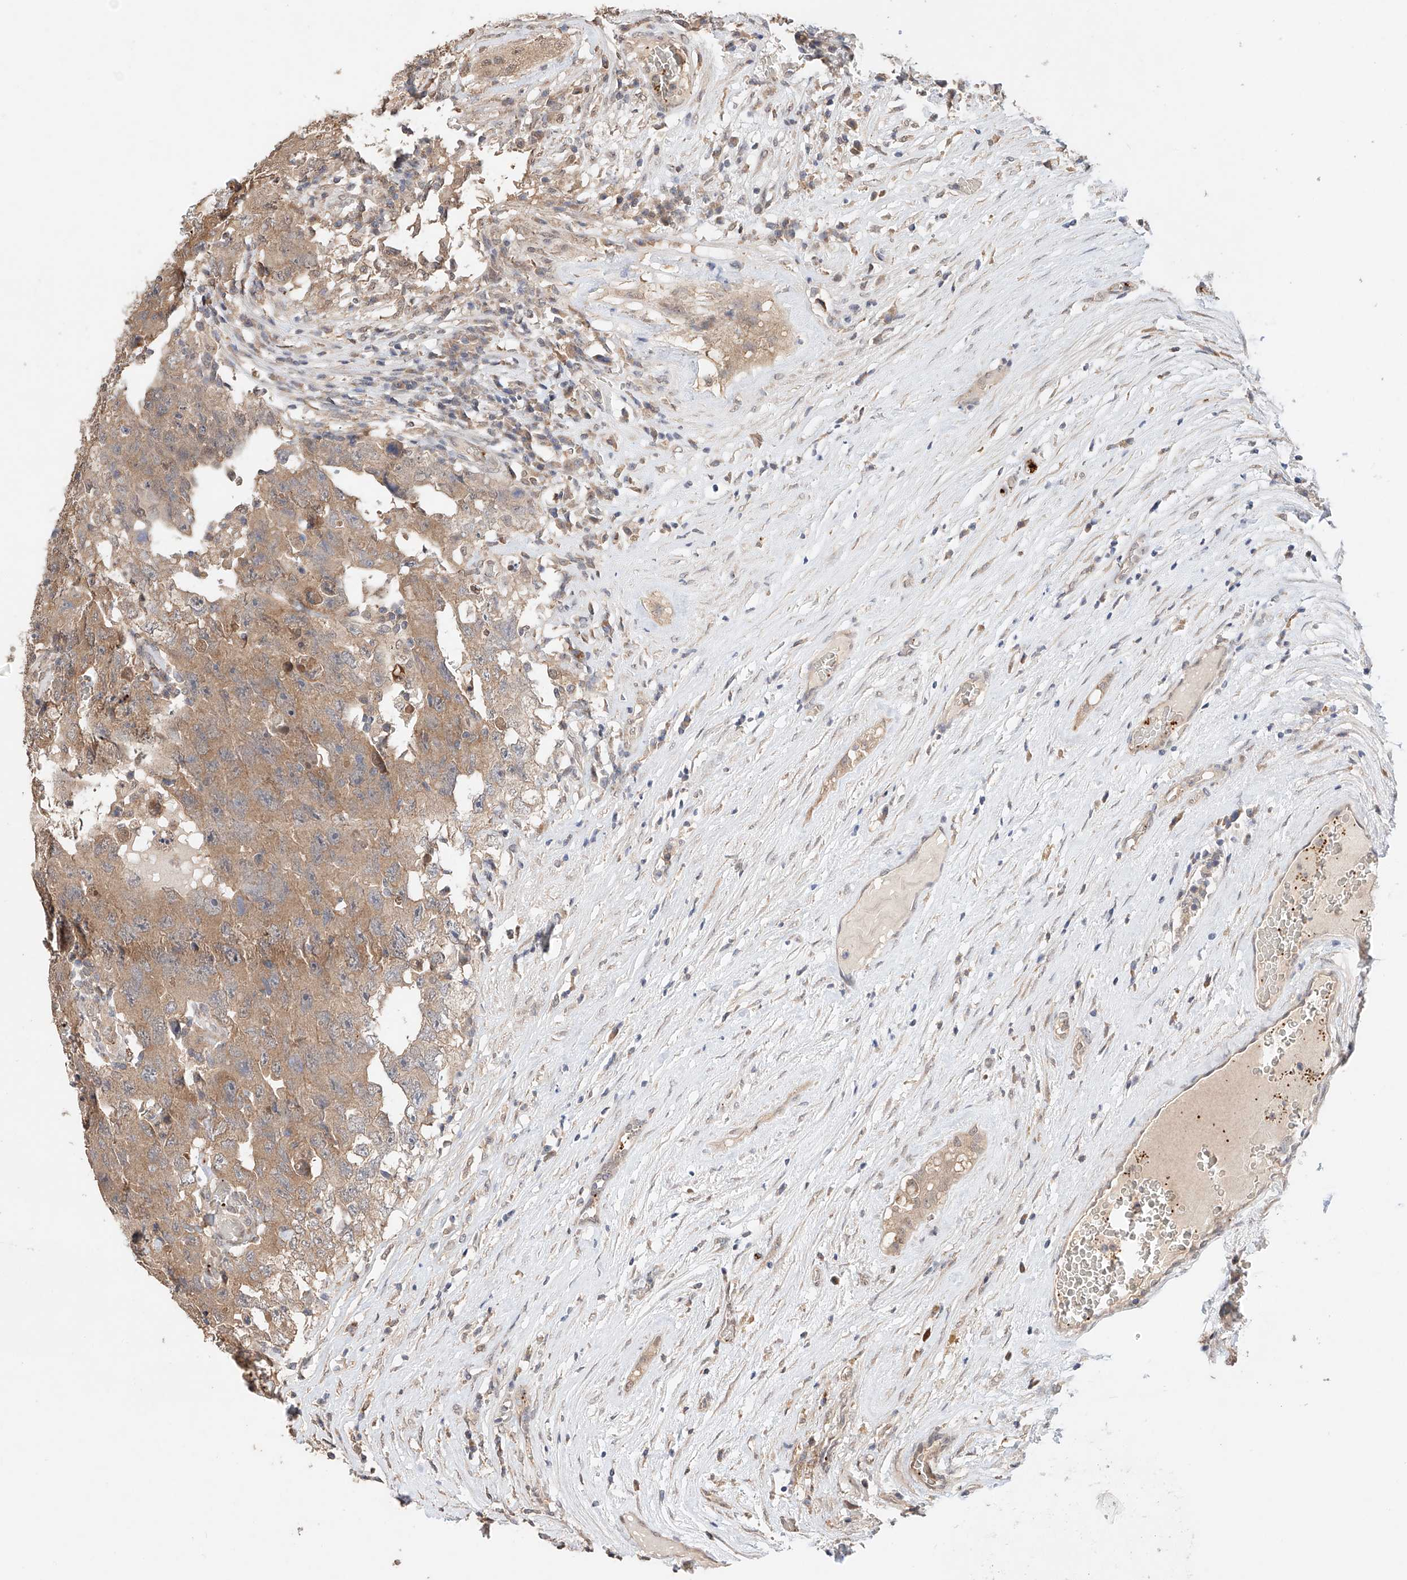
{"staining": {"intensity": "moderate", "quantity": ">75%", "location": "cytoplasmic/membranous"}, "tissue": "testis cancer", "cell_type": "Tumor cells", "image_type": "cancer", "snomed": [{"axis": "morphology", "description": "Carcinoma, Embryonal, NOS"}, {"axis": "topography", "description": "Testis"}], "caption": "Testis cancer (embryonal carcinoma) stained with IHC reveals moderate cytoplasmic/membranous expression in approximately >75% of tumor cells. (Brightfield microscopy of DAB IHC at high magnification).", "gene": "ZFHX2", "patient": {"sex": "male", "age": 26}}